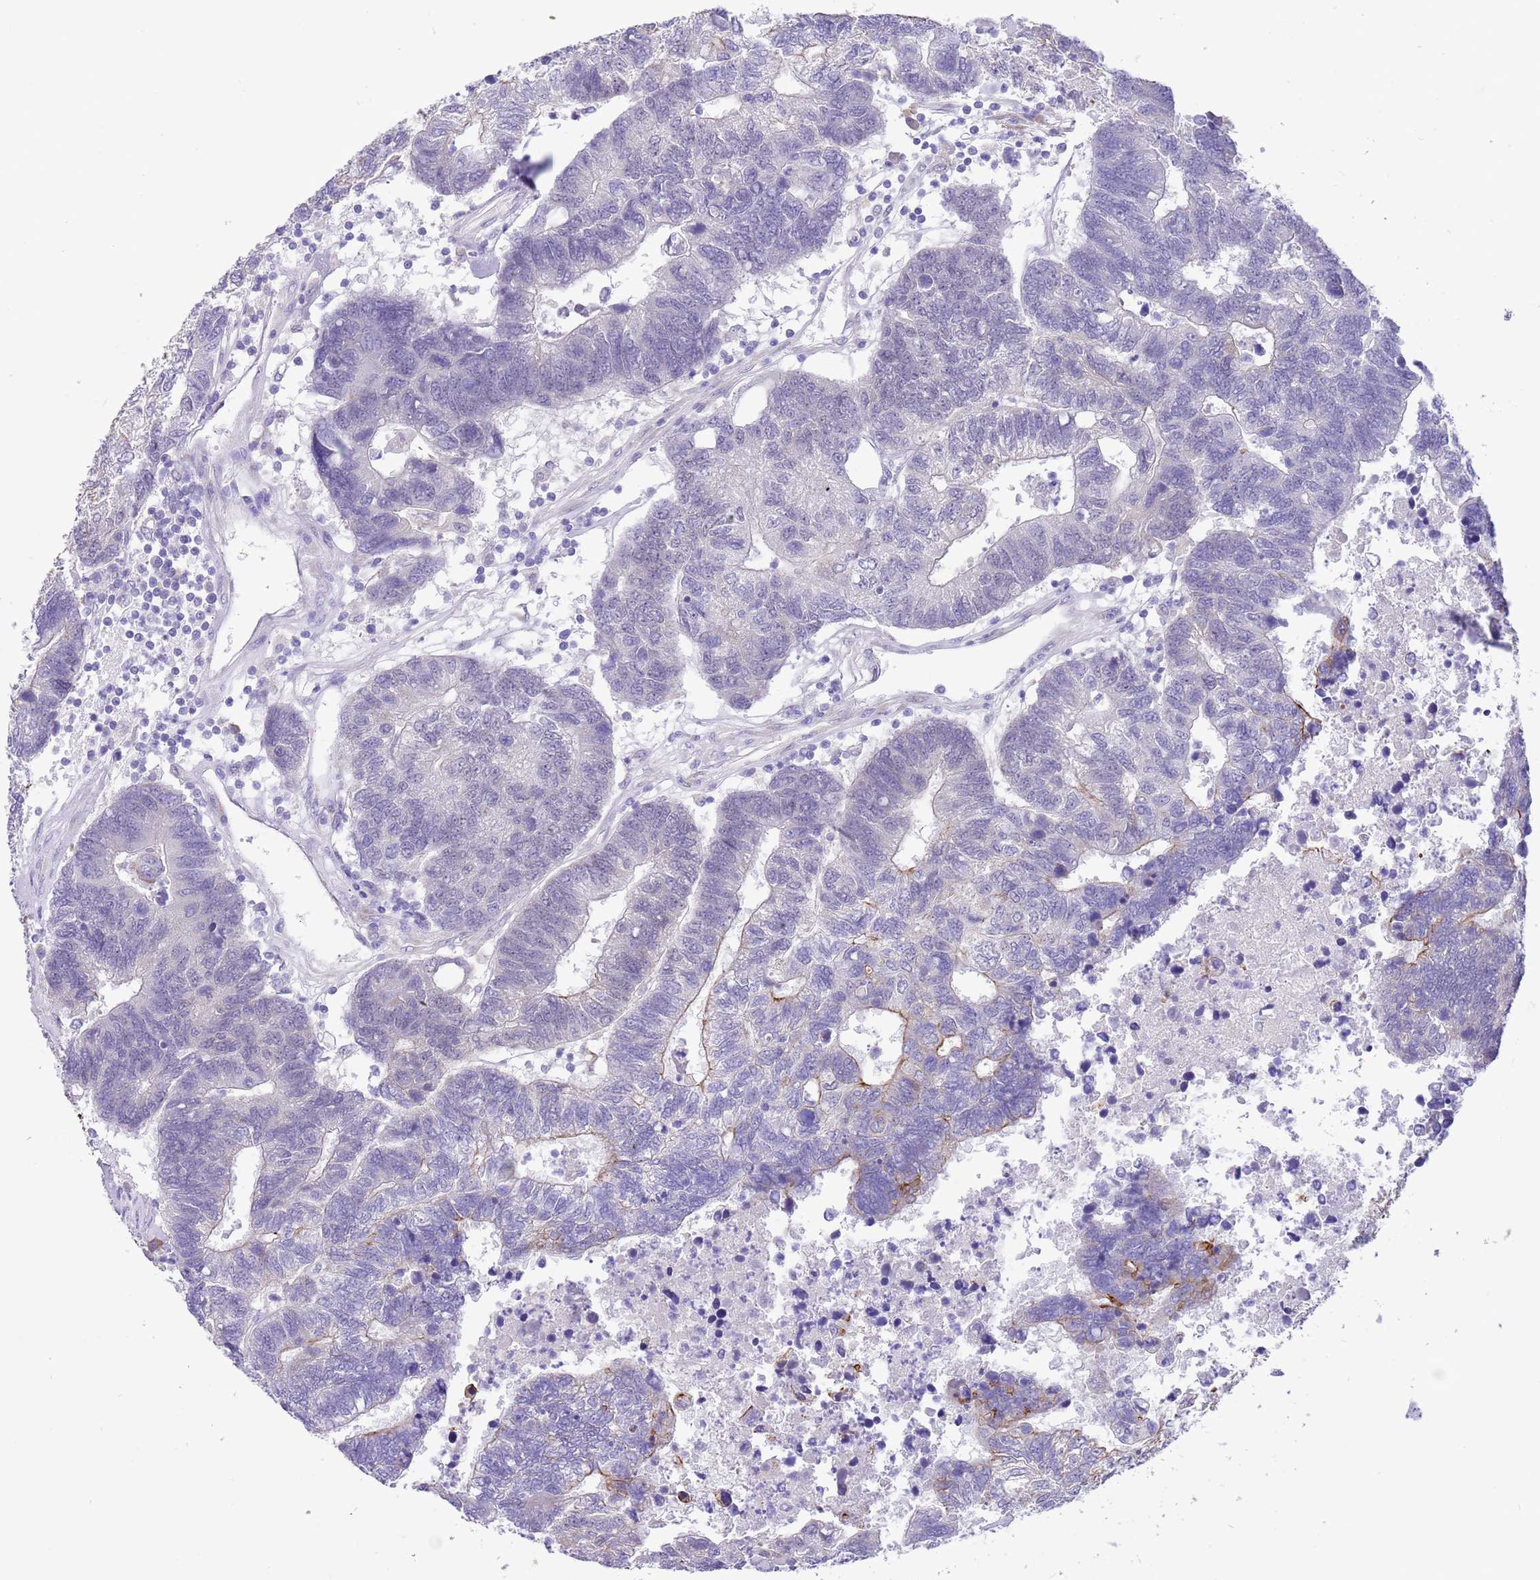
{"staining": {"intensity": "moderate", "quantity": "<25%", "location": "cytoplasmic/membranous"}, "tissue": "colorectal cancer", "cell_type": "Tumor cells", "image_type": "cancer", "snomed": [{"axis": "morphology", "description": "Adenocarcinoma, NOS"}, {"axis": "topography", "description": "Colon"}], "caption": "IHC of colorectal adenocarcinoma shows low levels of moderate cytoplasmic/membranous positivity in approximately <25% of tumor cells.", "gene": "R3HDM4", "patient": {"sex": "female", "age": 48}}